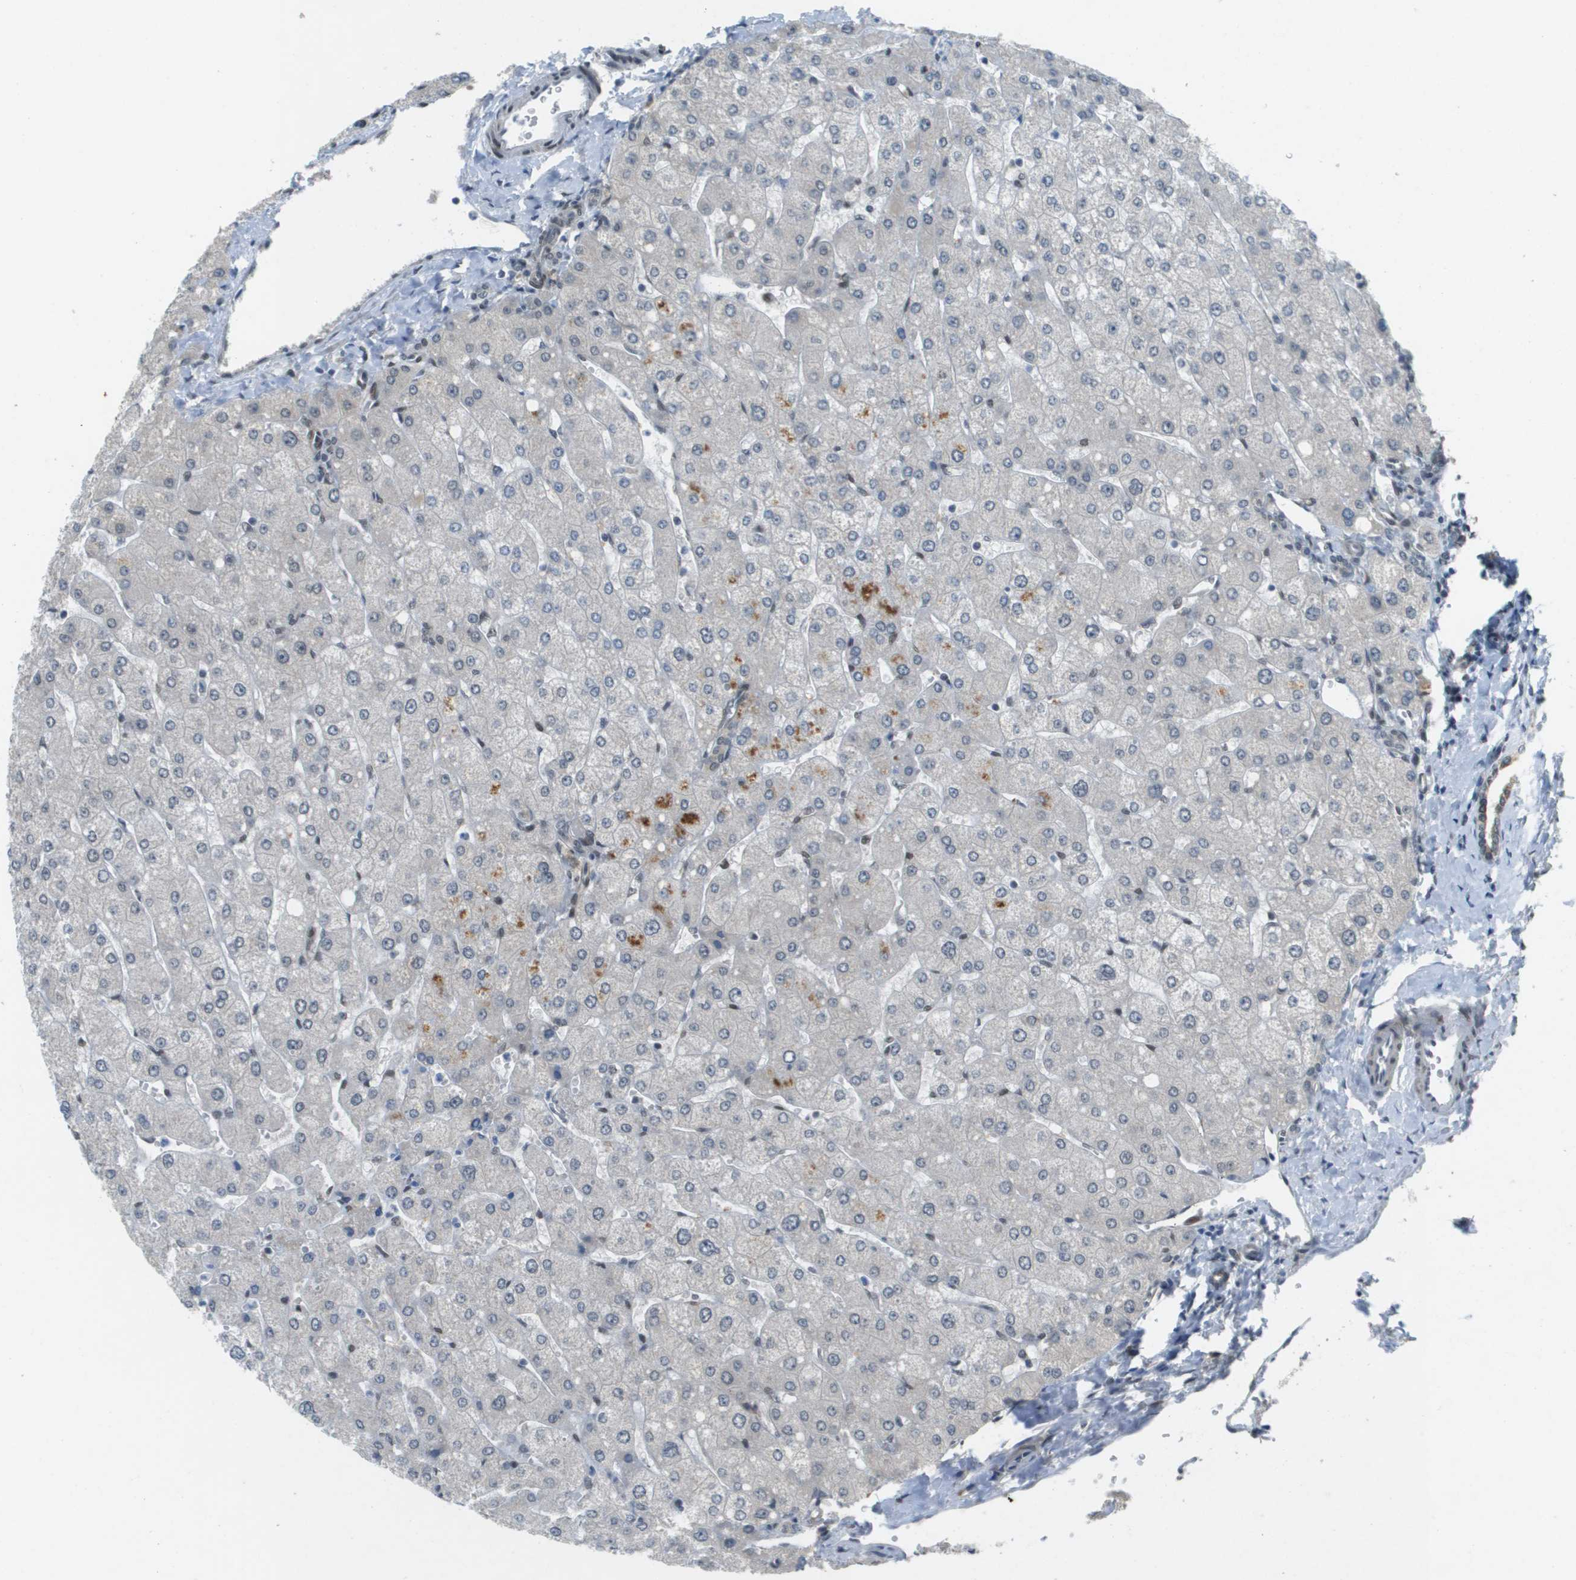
{"staining": {"intensity": "weak", "quantity": "25%-75%", "location": "nuclear"}, "tissue": "liver", "cell_type": "Cholangiocytes", "image_type": "normal", "snomed": [{"axis": "morphology", "description": "Normal tissue, NOS"}, {"axis": "topography", "description": "Liver"}], "caption": "A brown stain labels weak nuclear staining of a protein in cholangiocytes of normal human liver.", "gene": "ARID1B", "patient": {"sex": "male", "age": 55}}